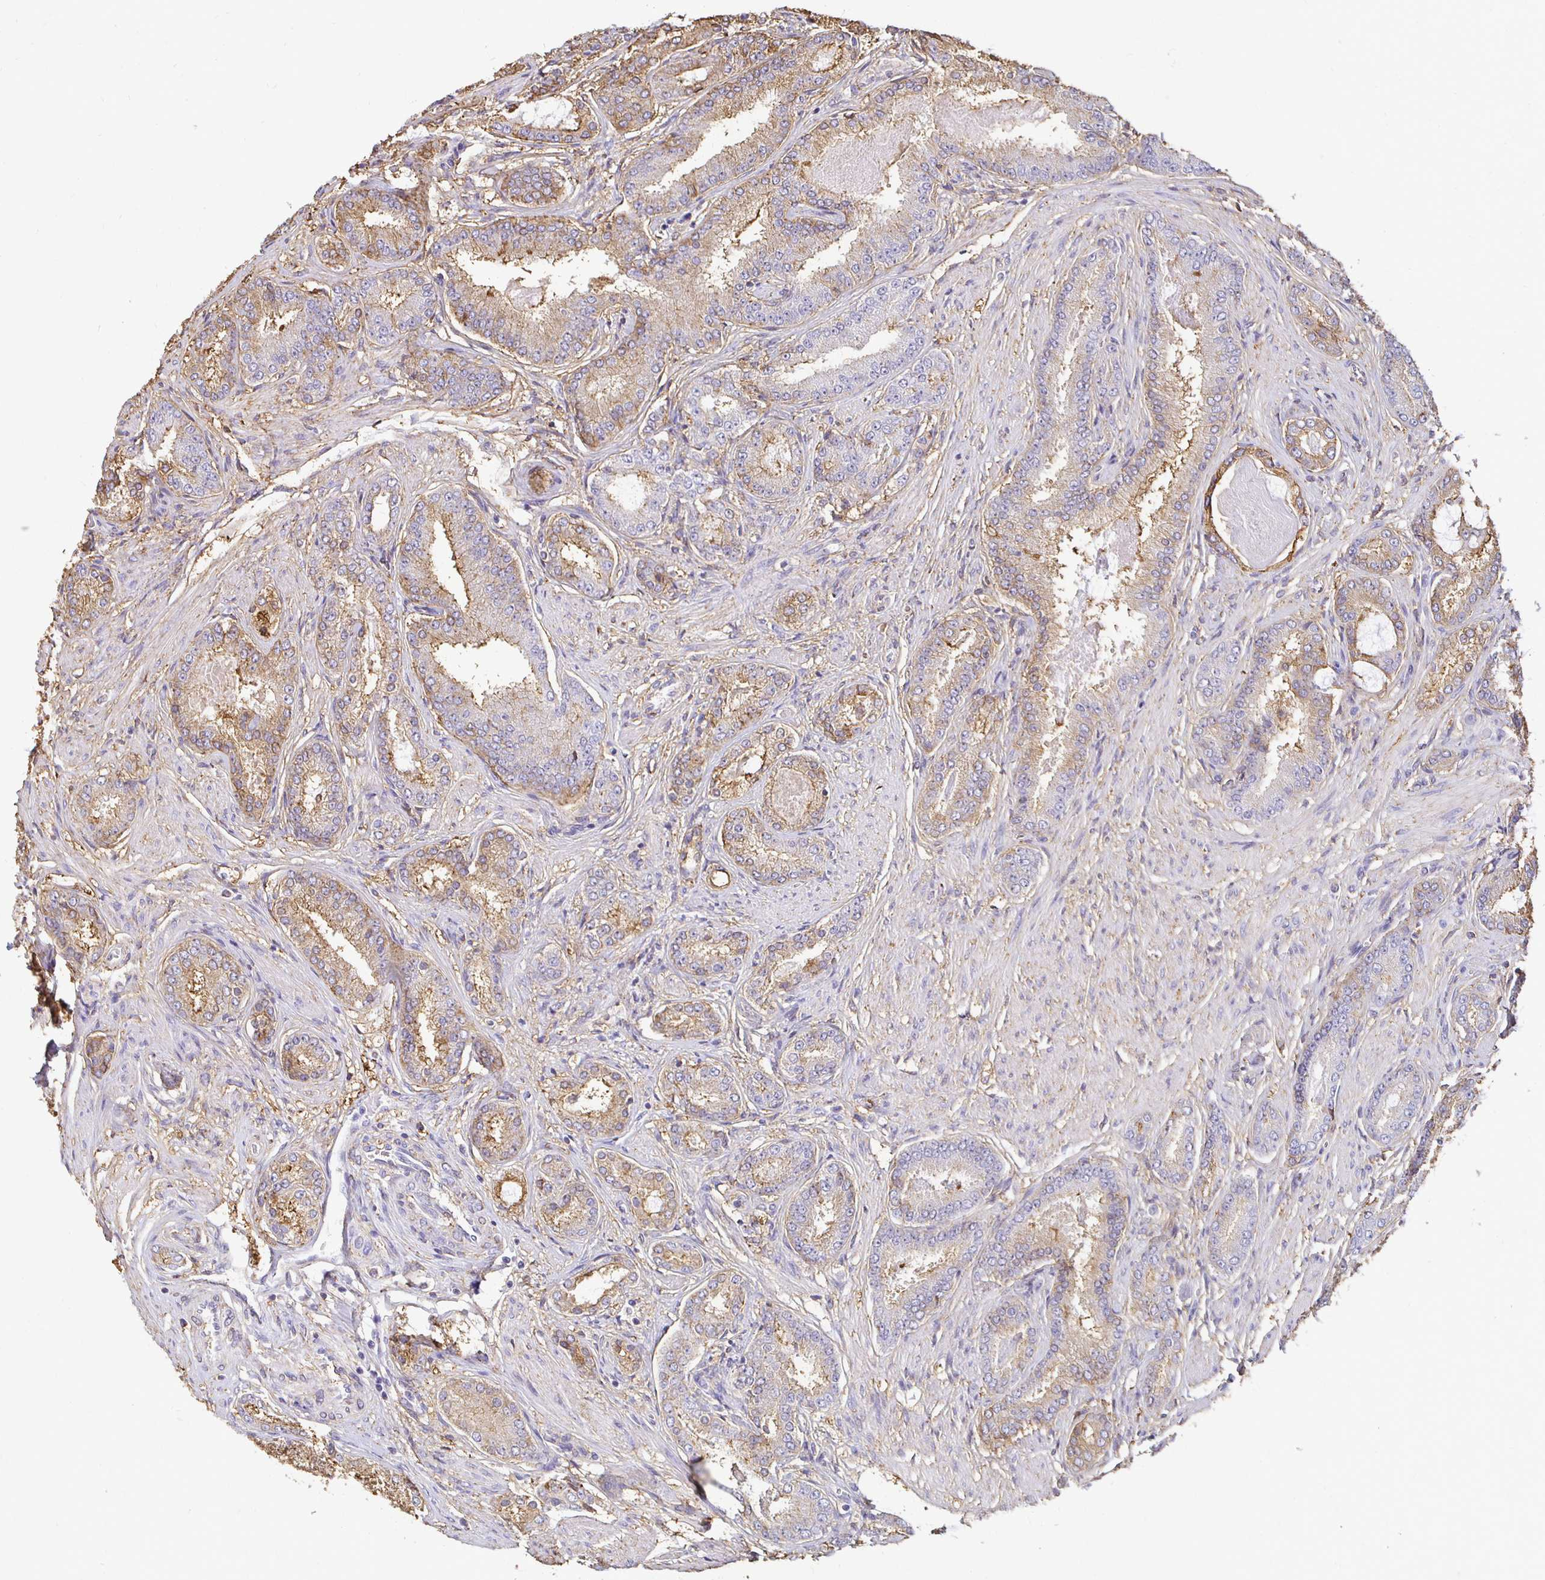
{"staining": {"intensity": "weak", "quantity": "25%-75%", "location": "cytoplasmic/membranous"}, "tissue": "prostate cancer", "cell_type": "Tumor cells", "image_type": "cancer", "snomed": [{"axis": "morphology", "description": "Adenocarcinoma, High grade"}, {"axis": "topography", "description": "Prostate"}], "caption": "This image demonstrates IHC staining of prostate high-grade adenocarcinoma, with low weak cytoplasmic/membranous staining in about 25%-75% of tumor cells.", "gene": "TAS1R3", "patient": {"sex": "male", "age": 63}}